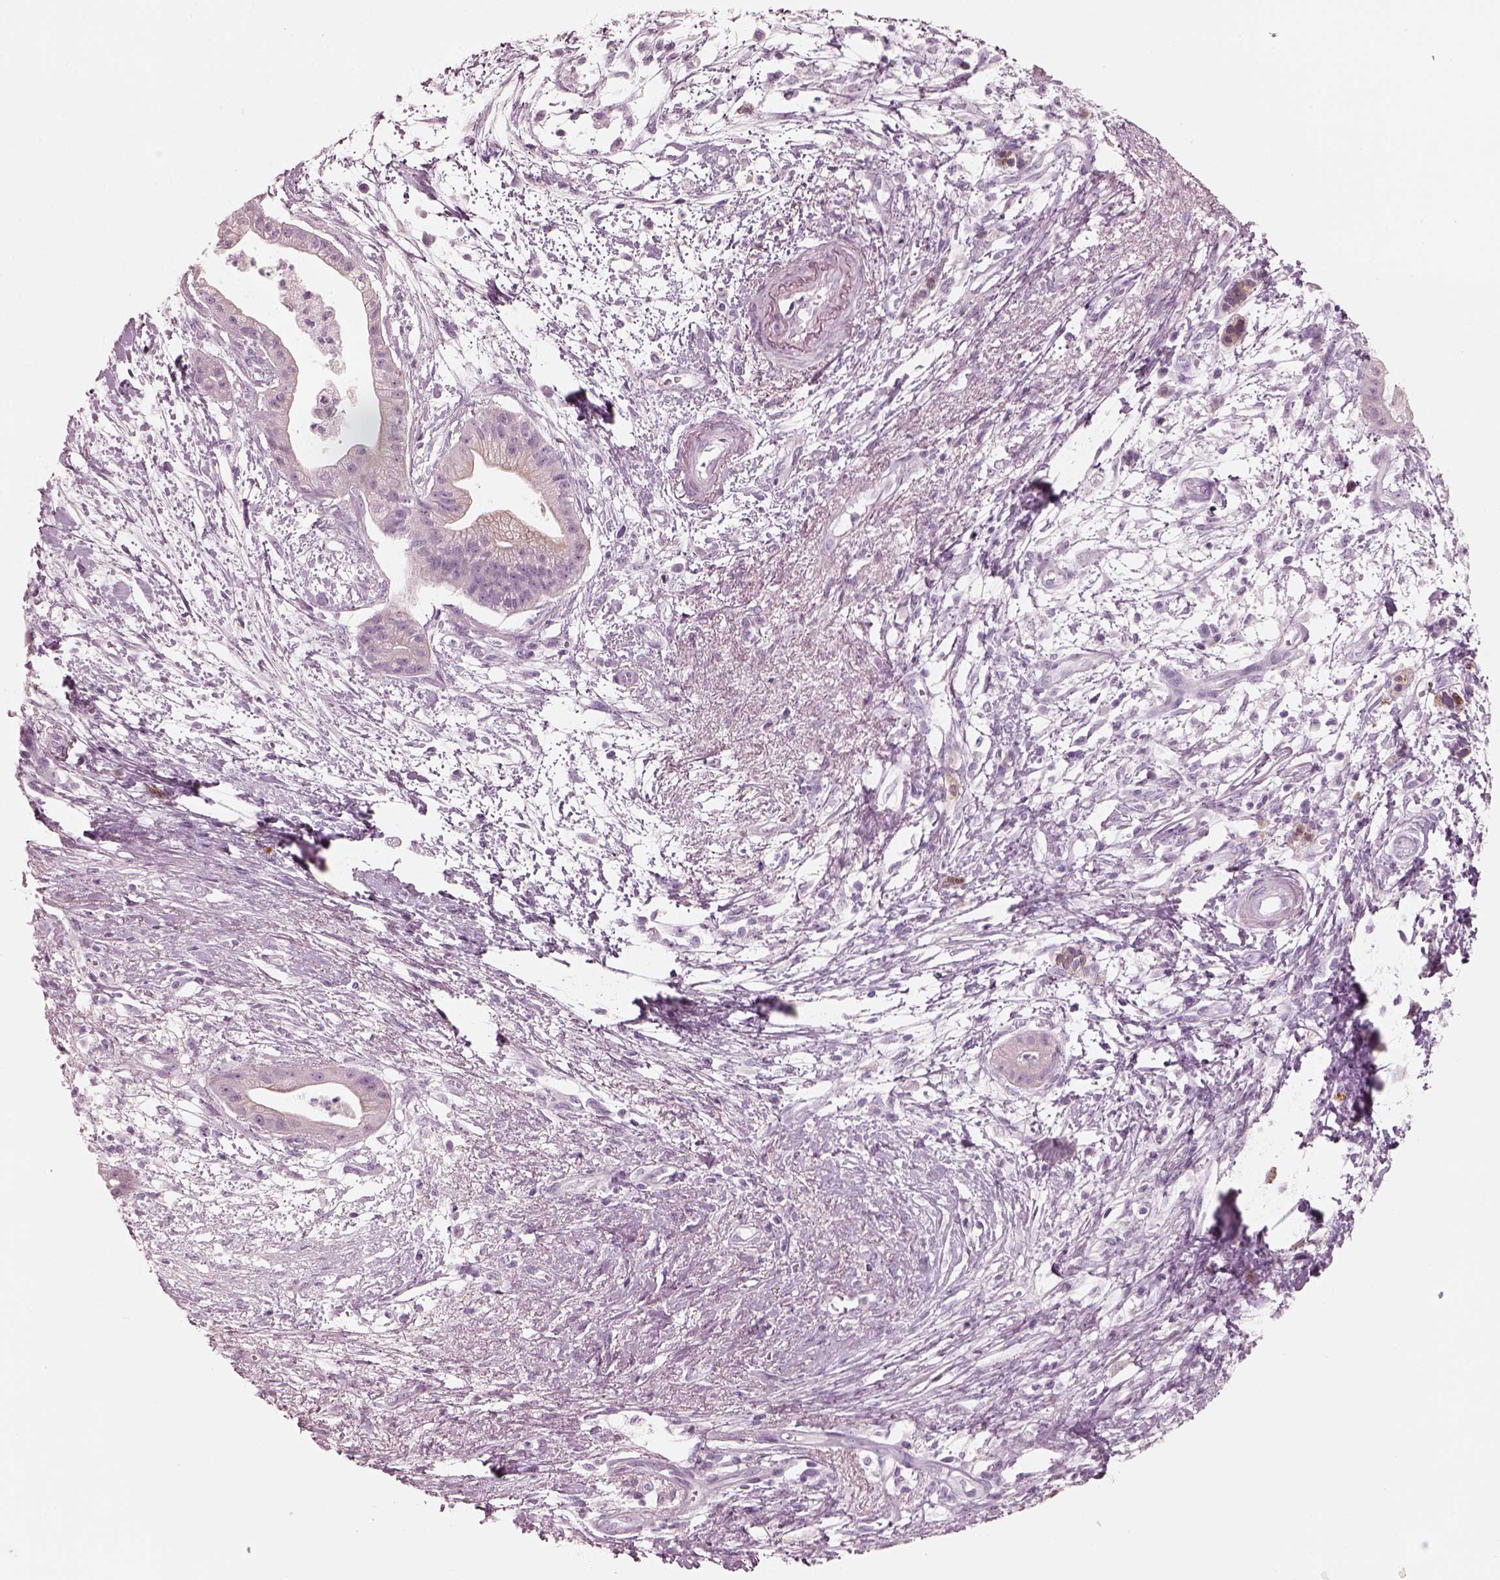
{"staining": {"intensity": "negative", "quantity": "none", "location": "none"}, "tissue": "pancreatic cancer", "cell_type": "Tumor cells", "image_type": "cancer", "snomed": [{"axis": "morphology", "description": "Normal tissue, NOS"}, {"axis": "morphology", "description": "Adenocarcinoma, NOS"}, {"axis": "topography", "description": "Lymph node"}, {"axis": "topography", "description": "Pancreas"}], "caption": "This is an immunohistochemistry (IHC) photomicrograph of pancreatic adenocarcinoma. There is no expression in tumor cells.", "gene": "PON3", "patient": {"sex": "female", "age": 58}}